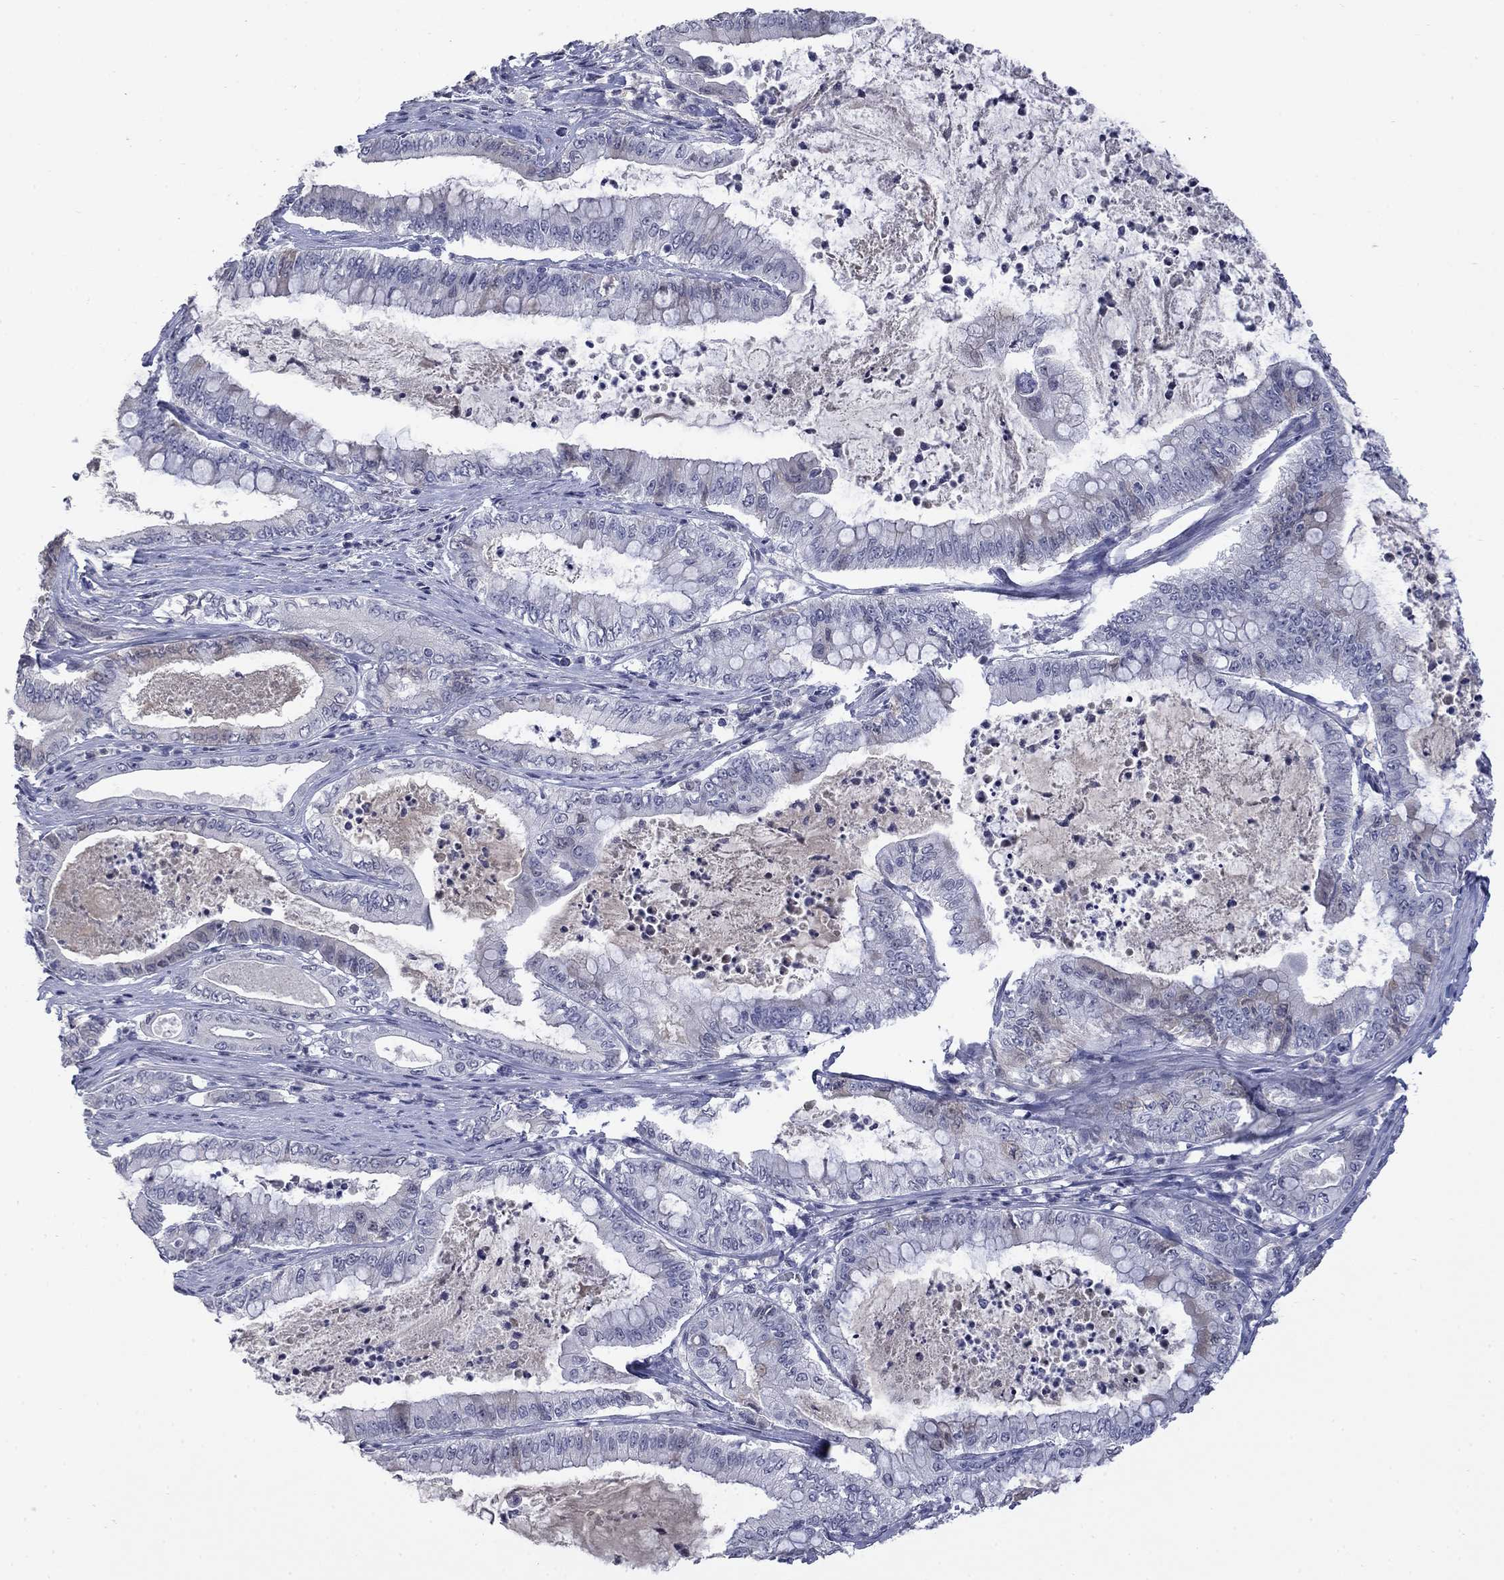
{"staining": {"intensity": "negative", "quantity": "none", "location": "none"}, "tissue": "pancreatic cancer", "cell_type": "Tumor cells", "image_type": "cancer", "snomed": [{"axis": "morphology", "description": "Adenocarcinoma, NOS"}, {"axis": "topography", "description": "Pancreas"}], "caption": "A photomicrograph of pancreatic cancer stained for a protein reveals no brown staining in tumor cells. (DAB (3,3'-diaminobenzidine) immunohistochemistry (IHC), high magnification).", "gene": "SLC51A", "patient": {"sex": "male", "age": 71}}